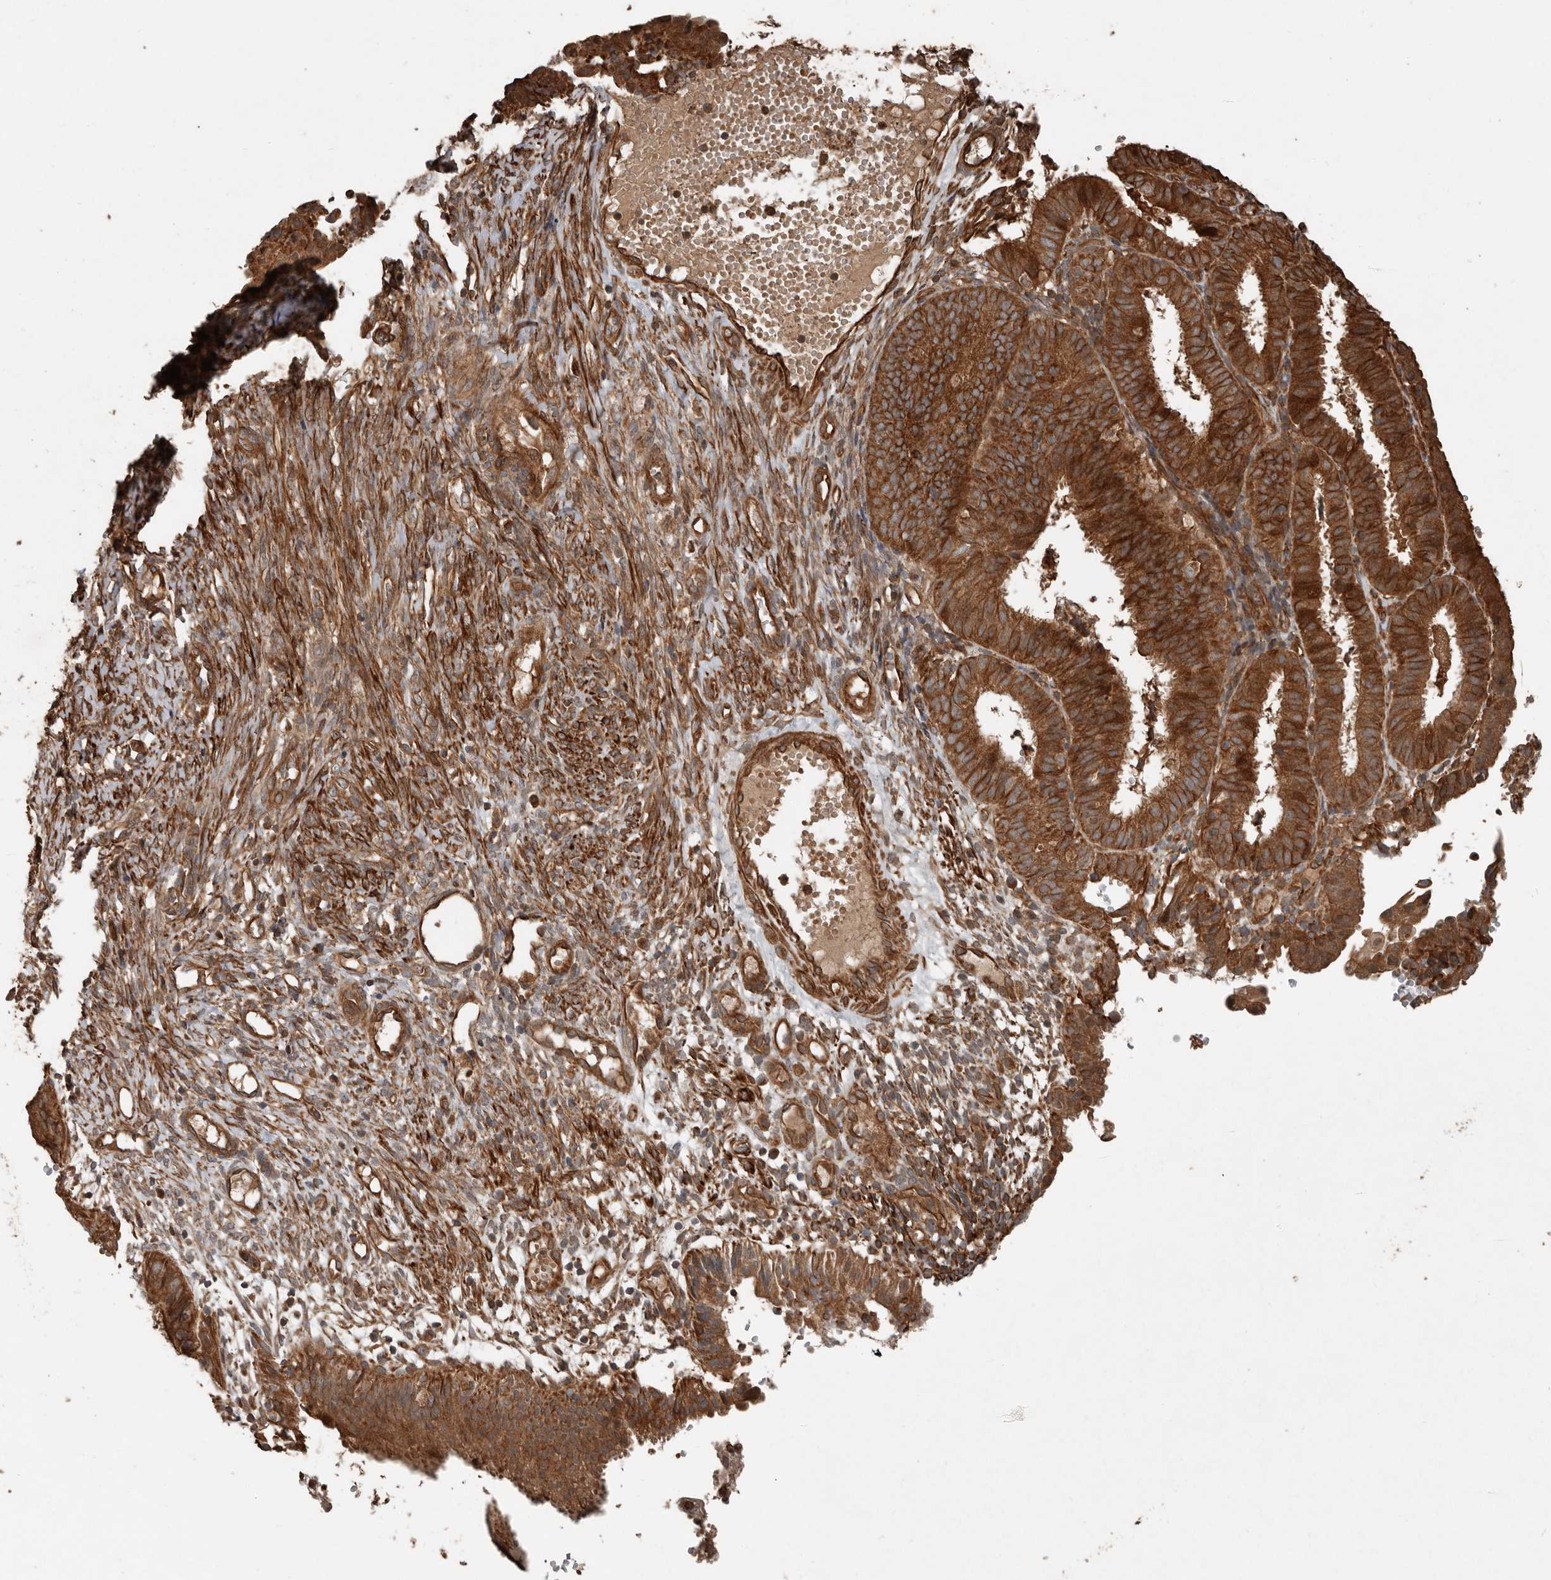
{"staining": {"intensity": "strong", "quantity": ">75%", "location": "cytoplasmic/membranous"}, "tissue": "endometrial cancer", "cell_type": "Tumor cells", "image_type": "cancer", "snomed": [{"axis": "morphology", "description": "Adenocarcinoma, NOS"}, {"axis": "topography", "description": "Endometrium"}], "caption": "Approximately >75% of tumor cells in endometrial cancer reveal strong cytoplasmic/membranous protein expression as visualized by brown immunohistochemical staining.", "gene": "YOD1", "patient": {"sex": "female", "age": 51}}